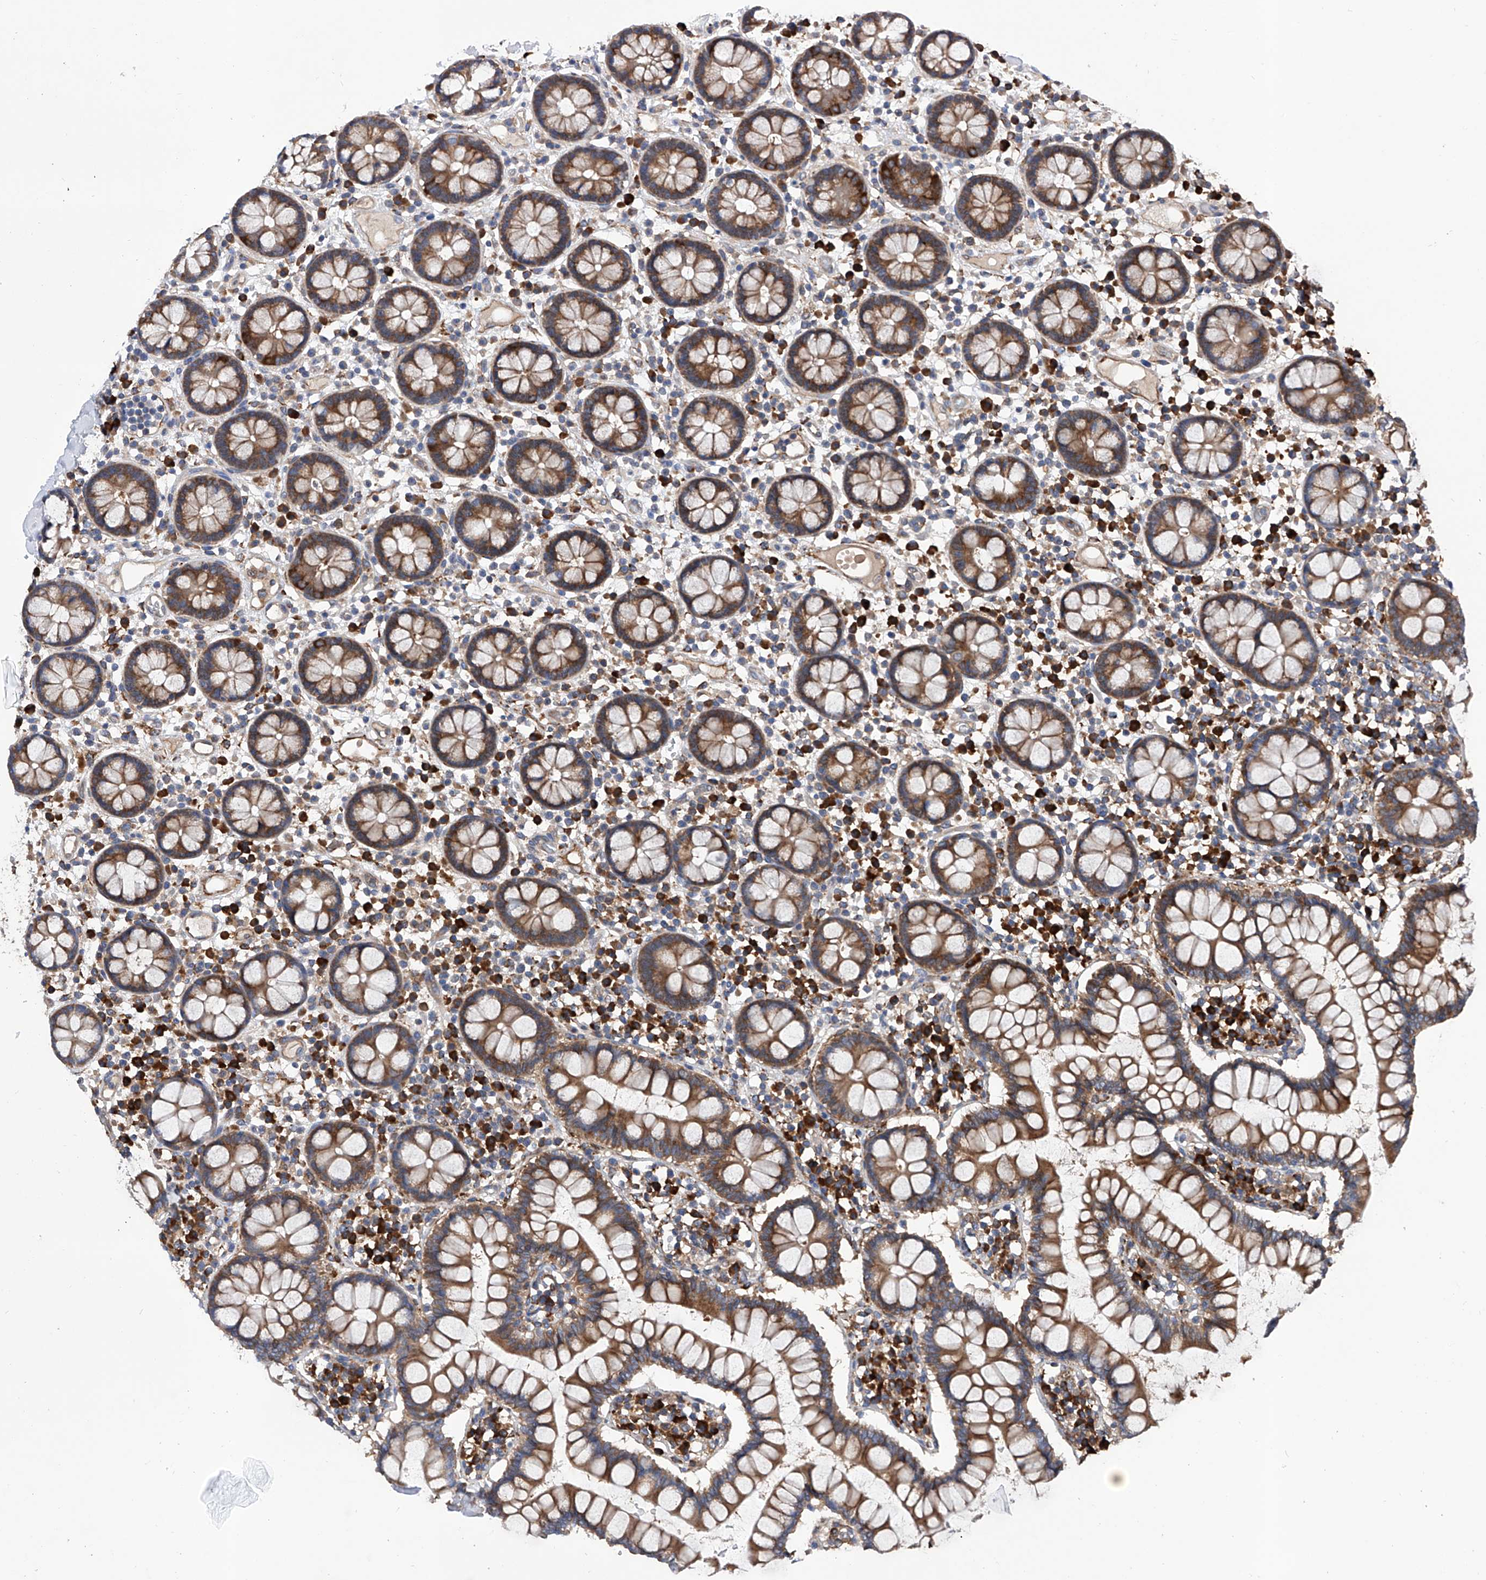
{"staining": {"intensity": "moderate", "quantity": ">75%", "location": "cytoplasmic/membranous"}, "tissue": "colon", "cell_type": "Endothelial cells", "image_type": "normal", "snomed": [{"axis": "morphology", "description": "Normal tissue, NOS"}, {"axis": "topography", "description": "Colon"}], "caption": "The micrograph shows a brown stain indicating the presence of a protein in the cytoplasmic/membranous of endothelial cells in colon.", "gene": "INPP5B", "patient": {"sex": "female", "age": 79}}